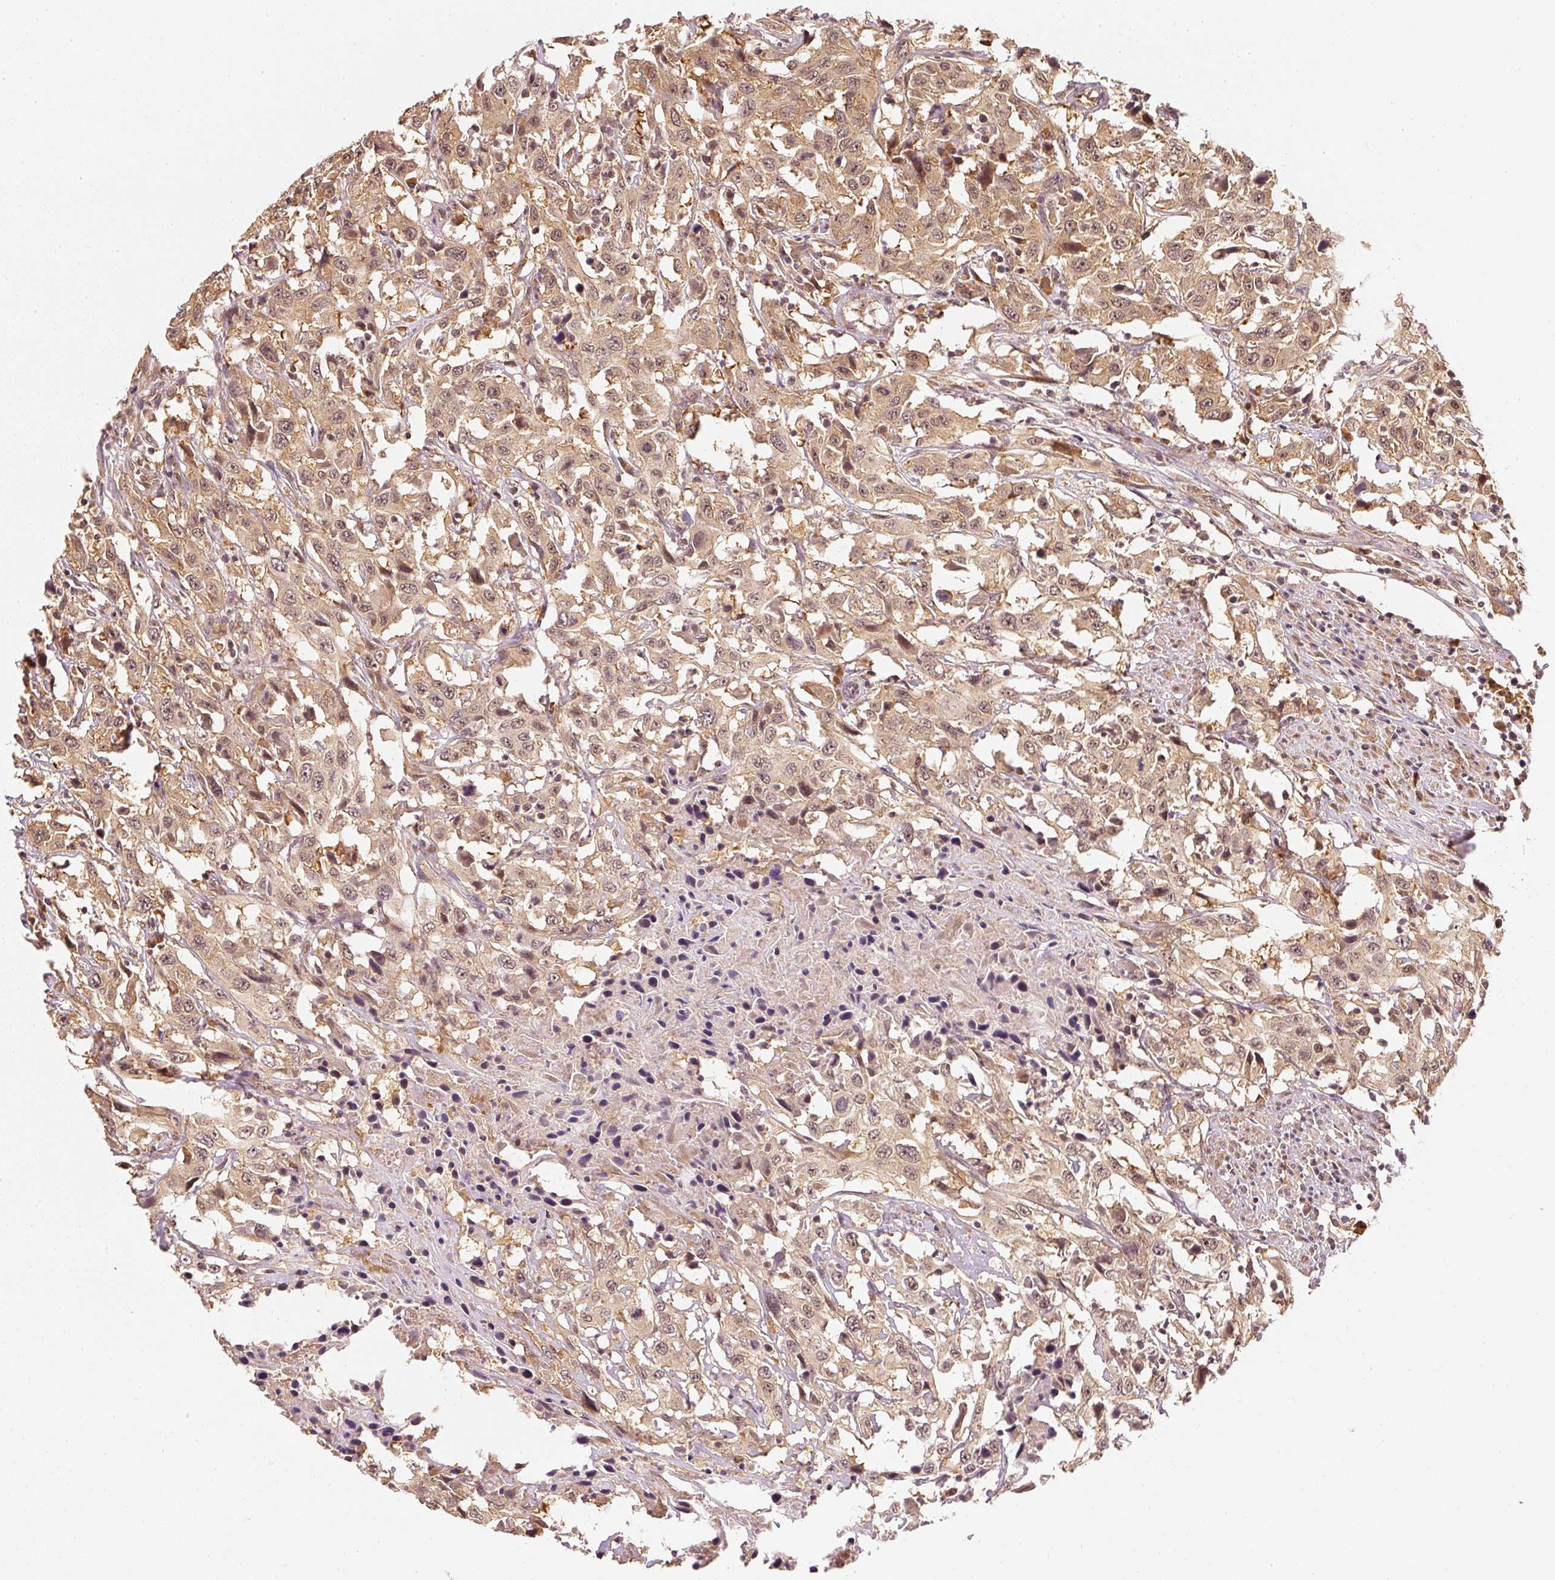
{"staining": {"intensity": "moderate", "quantity": ">75%", "location": "cytoplasmic/membranous"}, "tissue": "urothelial cancer", "cell_type": "Tumor cells", "image_type": "cancer", "snomed": [{"axis": "morphology", "description": "Urothelial carcinoma, High grade"}, {"axis": "topography", "description": "Urinary bladder"}], "caption": "An image of human high-grade urothelial carcinoma stained for a protein exhibits moderate cytoplasmic/membranous brown staining in tumor cells. The staining is performed using DAB (3,3'-diaminobenzidine) brown chromogen to label protein expression. The nuclei are counter-stained blue using hematoxylin.", "gene": "EEF1A2", "patient": {"sex": "male", "age": 61}}